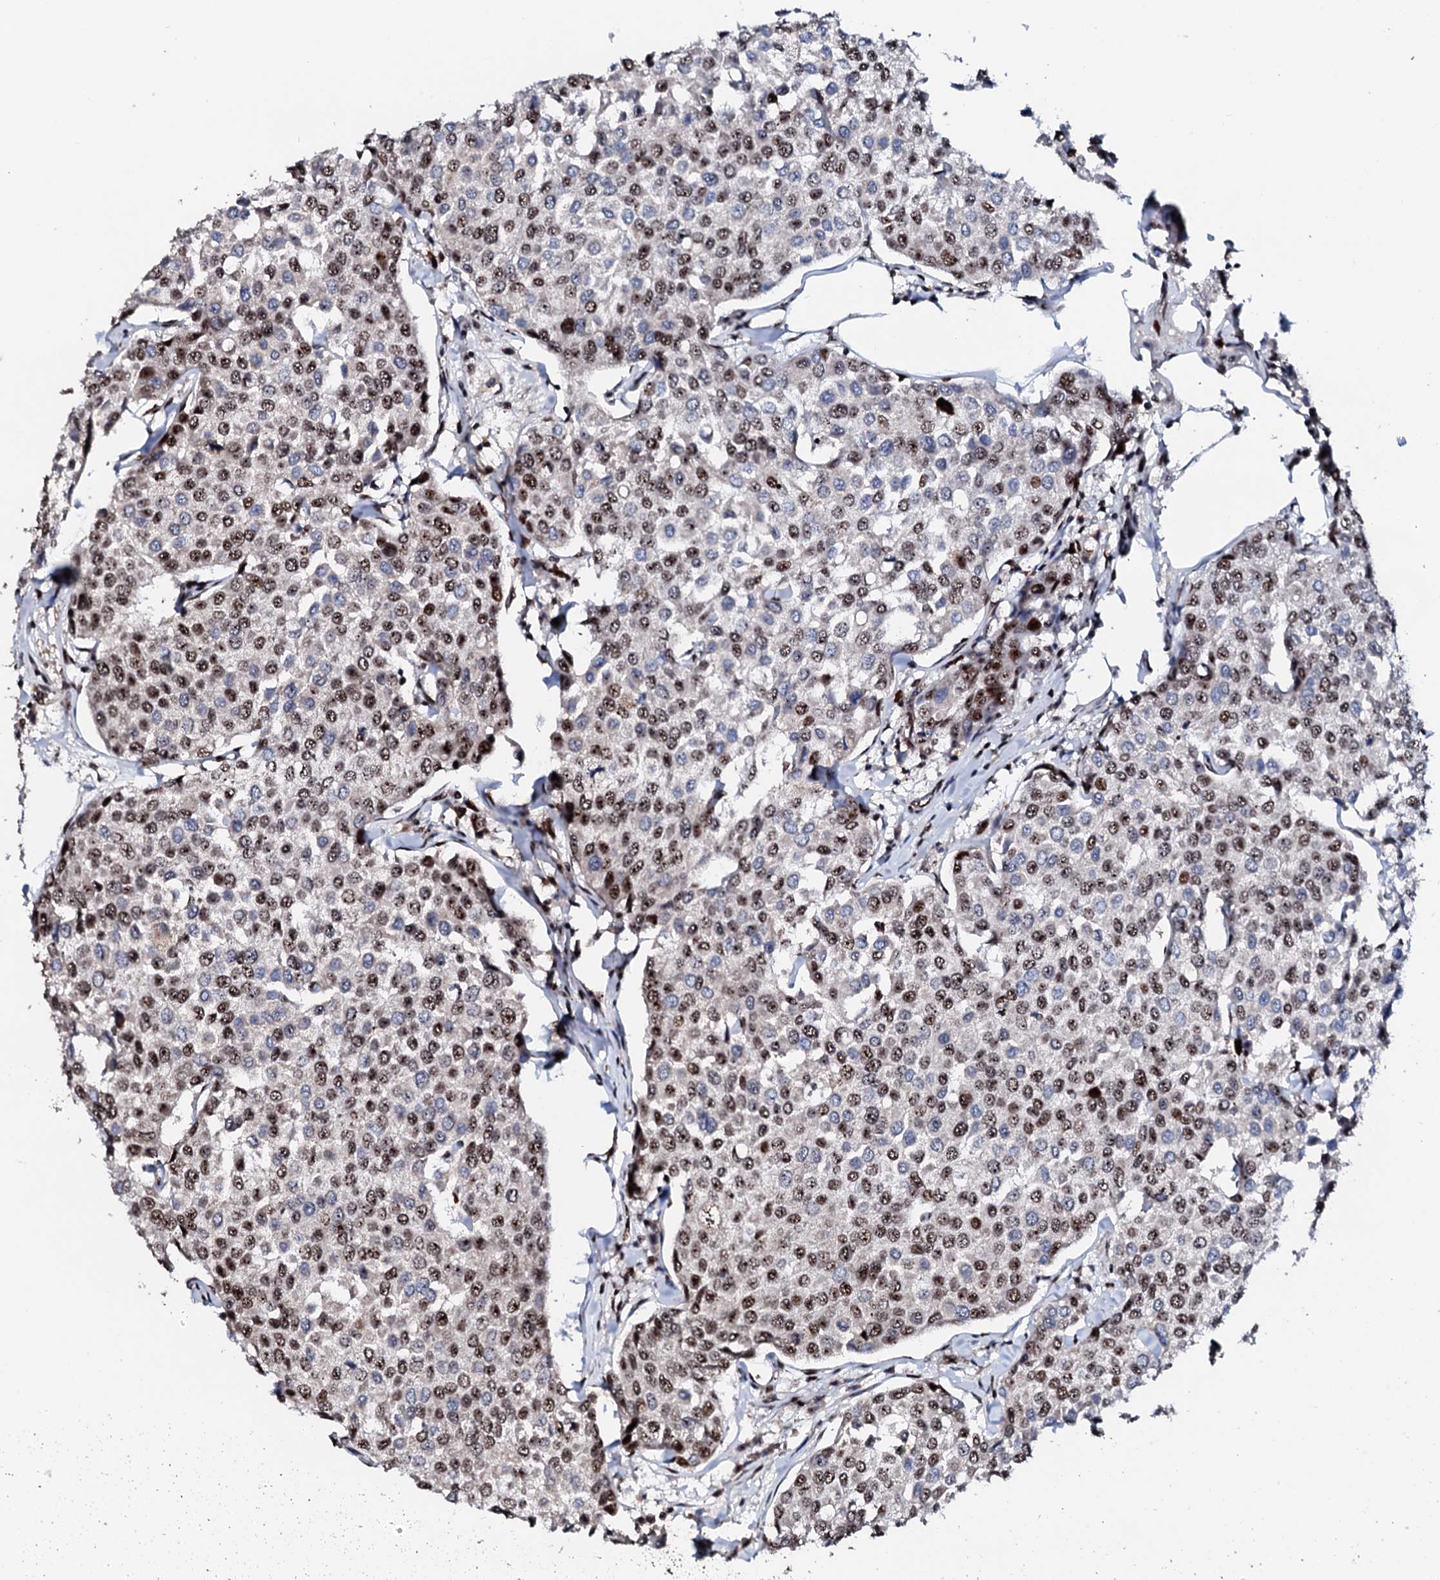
{"staining": {"intensity": "moderate", "quantity": ">75%", "location": "nuclear"}, "tissue": "breast cancer", "cell_type": "Tumor cells", "image_type": "cancer", "snomed": [{"axis": "morphology", "description": "Duct carcinoma"}, {"axis": "topography", "description": "Breast"}], "caption": "DAB immunohistochemical staining of invasive ductal carcinoma (breast) demonstrates moderate nuclear protein expression in approximately >75% of tumor cells. (DAB IHC with brightfield microscopy, high magnification).", "gene": "NEUROG3", "patient": {"sex": "female", "age": 55}}